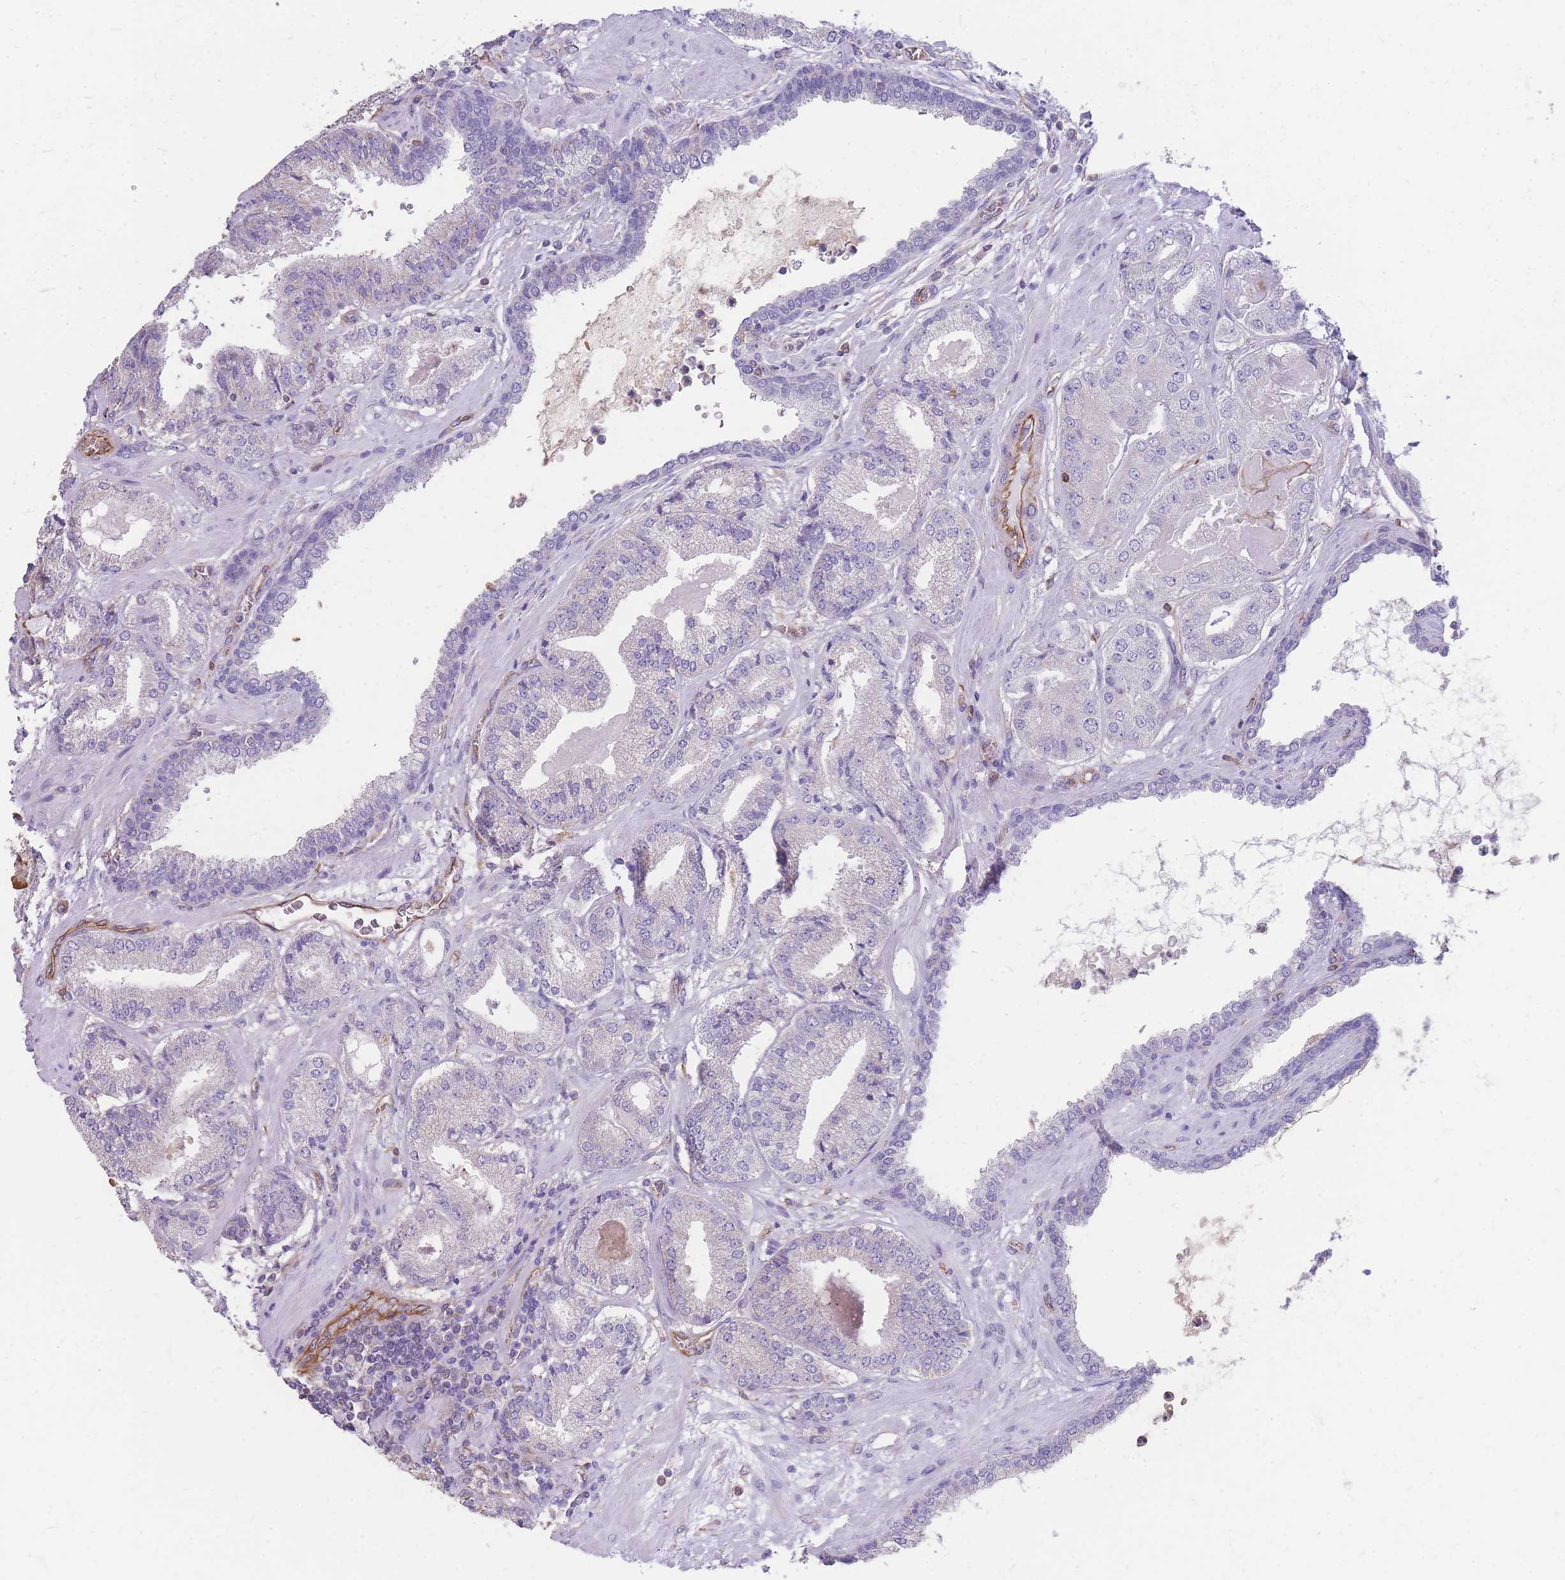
{"staining": {"intensity": "negative", "quantity": "none", "location": "none"}, "tissue": "prostate cancer", "cell_type": "Tumor cells", "image_type": "cancer", "snomed": [{"axis": "morphology", "description": "Adenocarcinoma, High grade"}, {"axis": "topography", "description": "Prostate"}], "caption": "IHC micrograph of human prostate cancer stained for a protein (brown), which demonstrates no staining in tumor cells.", "gene": "ANKRD53", "patient": {"sex": "male", "age": 63}}